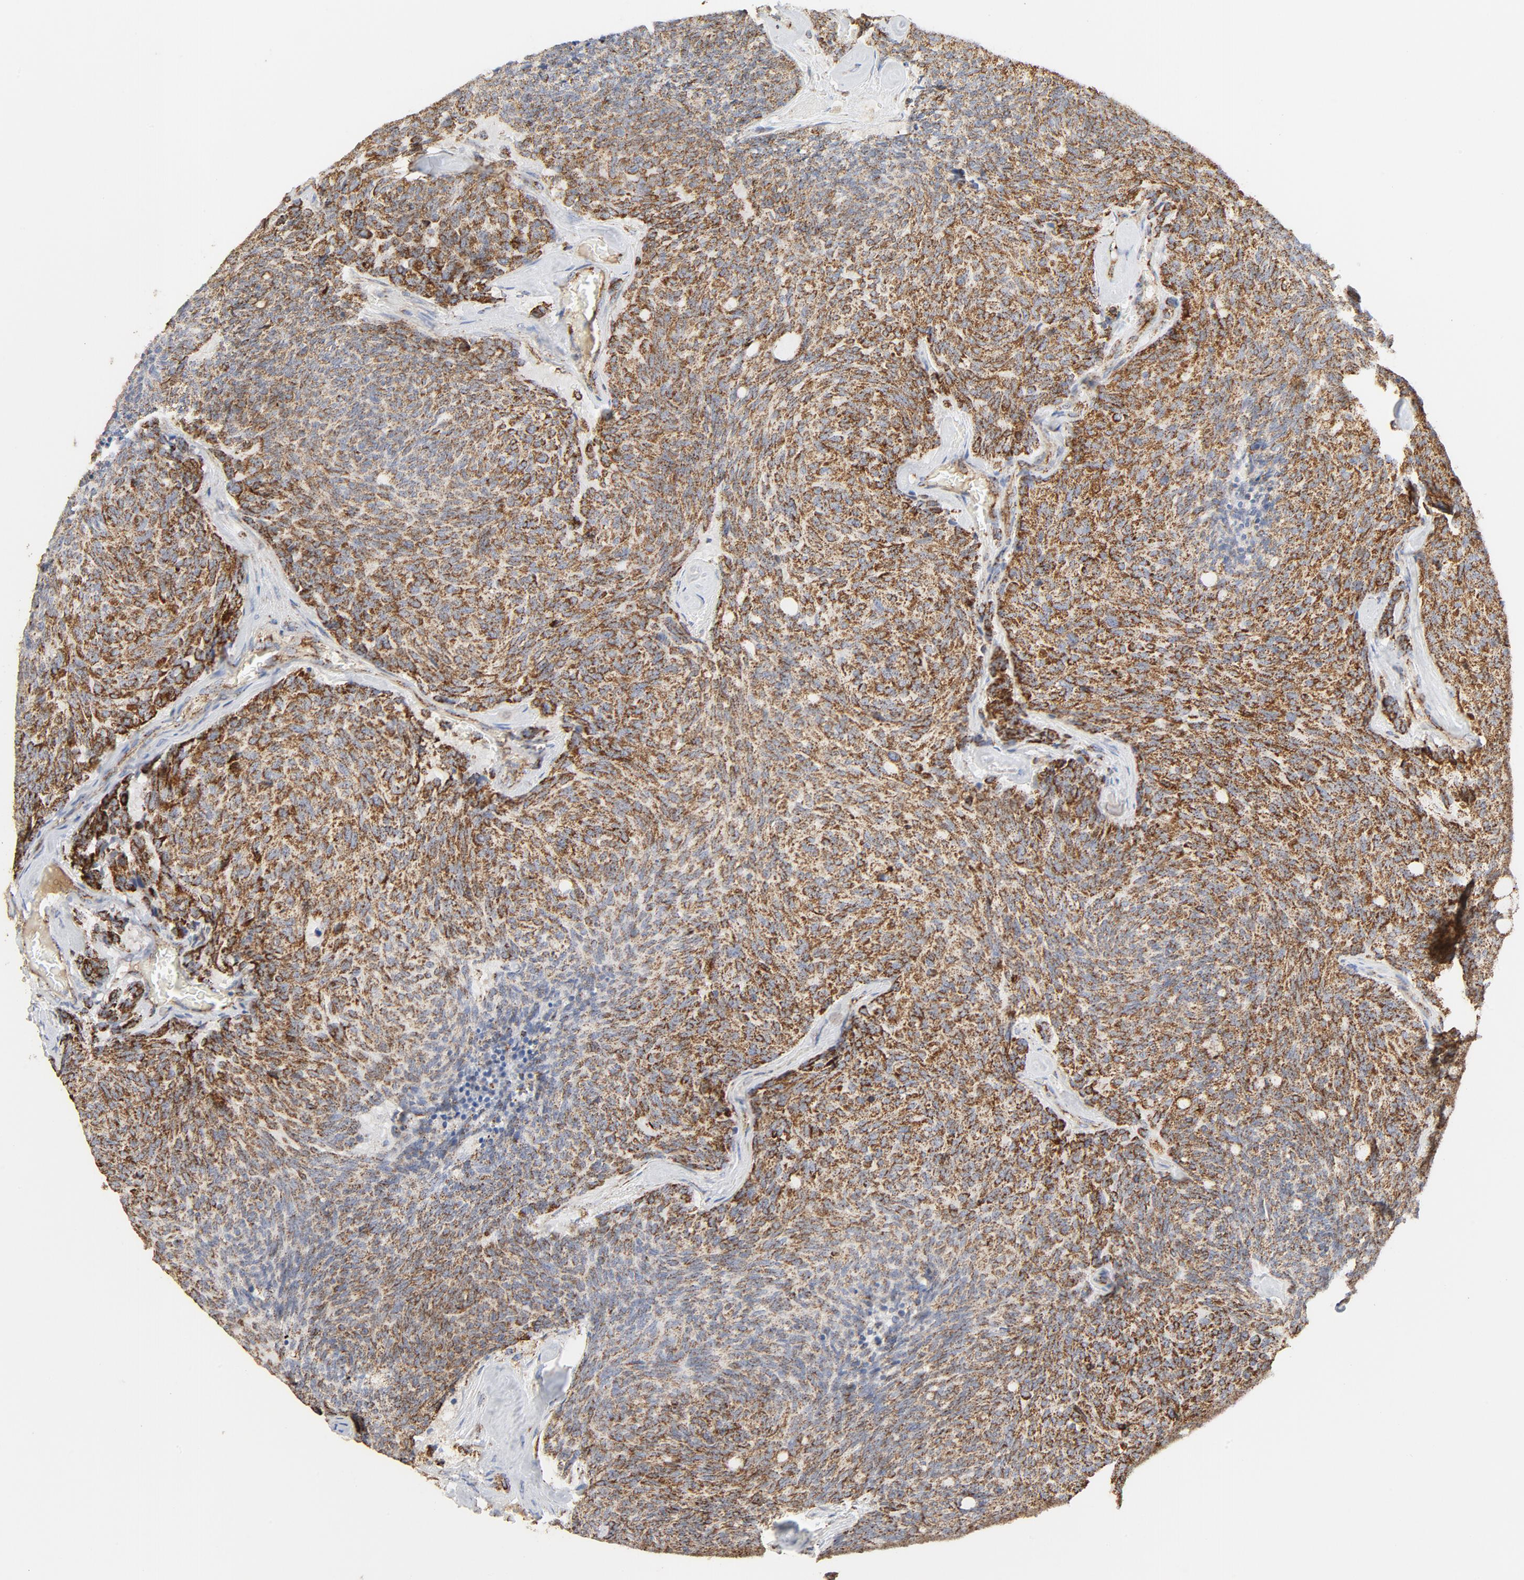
{"staining": {"intensity": "strong", "quantity": ">75%", "location": "cytoplasmic/membranous"}, "tissue": "carcinoid", "cell_type": "Tumor cells", "image_type": "cancer", "snomed": [{"axis": "morphology", "description": "Carcinoid, malignant, NOS"}, {"axis": "topography", "description": "Pancreas"}], "caption": "This image demonstrates malignant carcinoid stained with IHC to label a protein in brown. The cytoplasmic/membranous of tumor cells show strong positivity for the protein. Nuclei are counter-stained blue.", "gene": "PCNX4", "patient": {"sex": "female", "age": 54}}